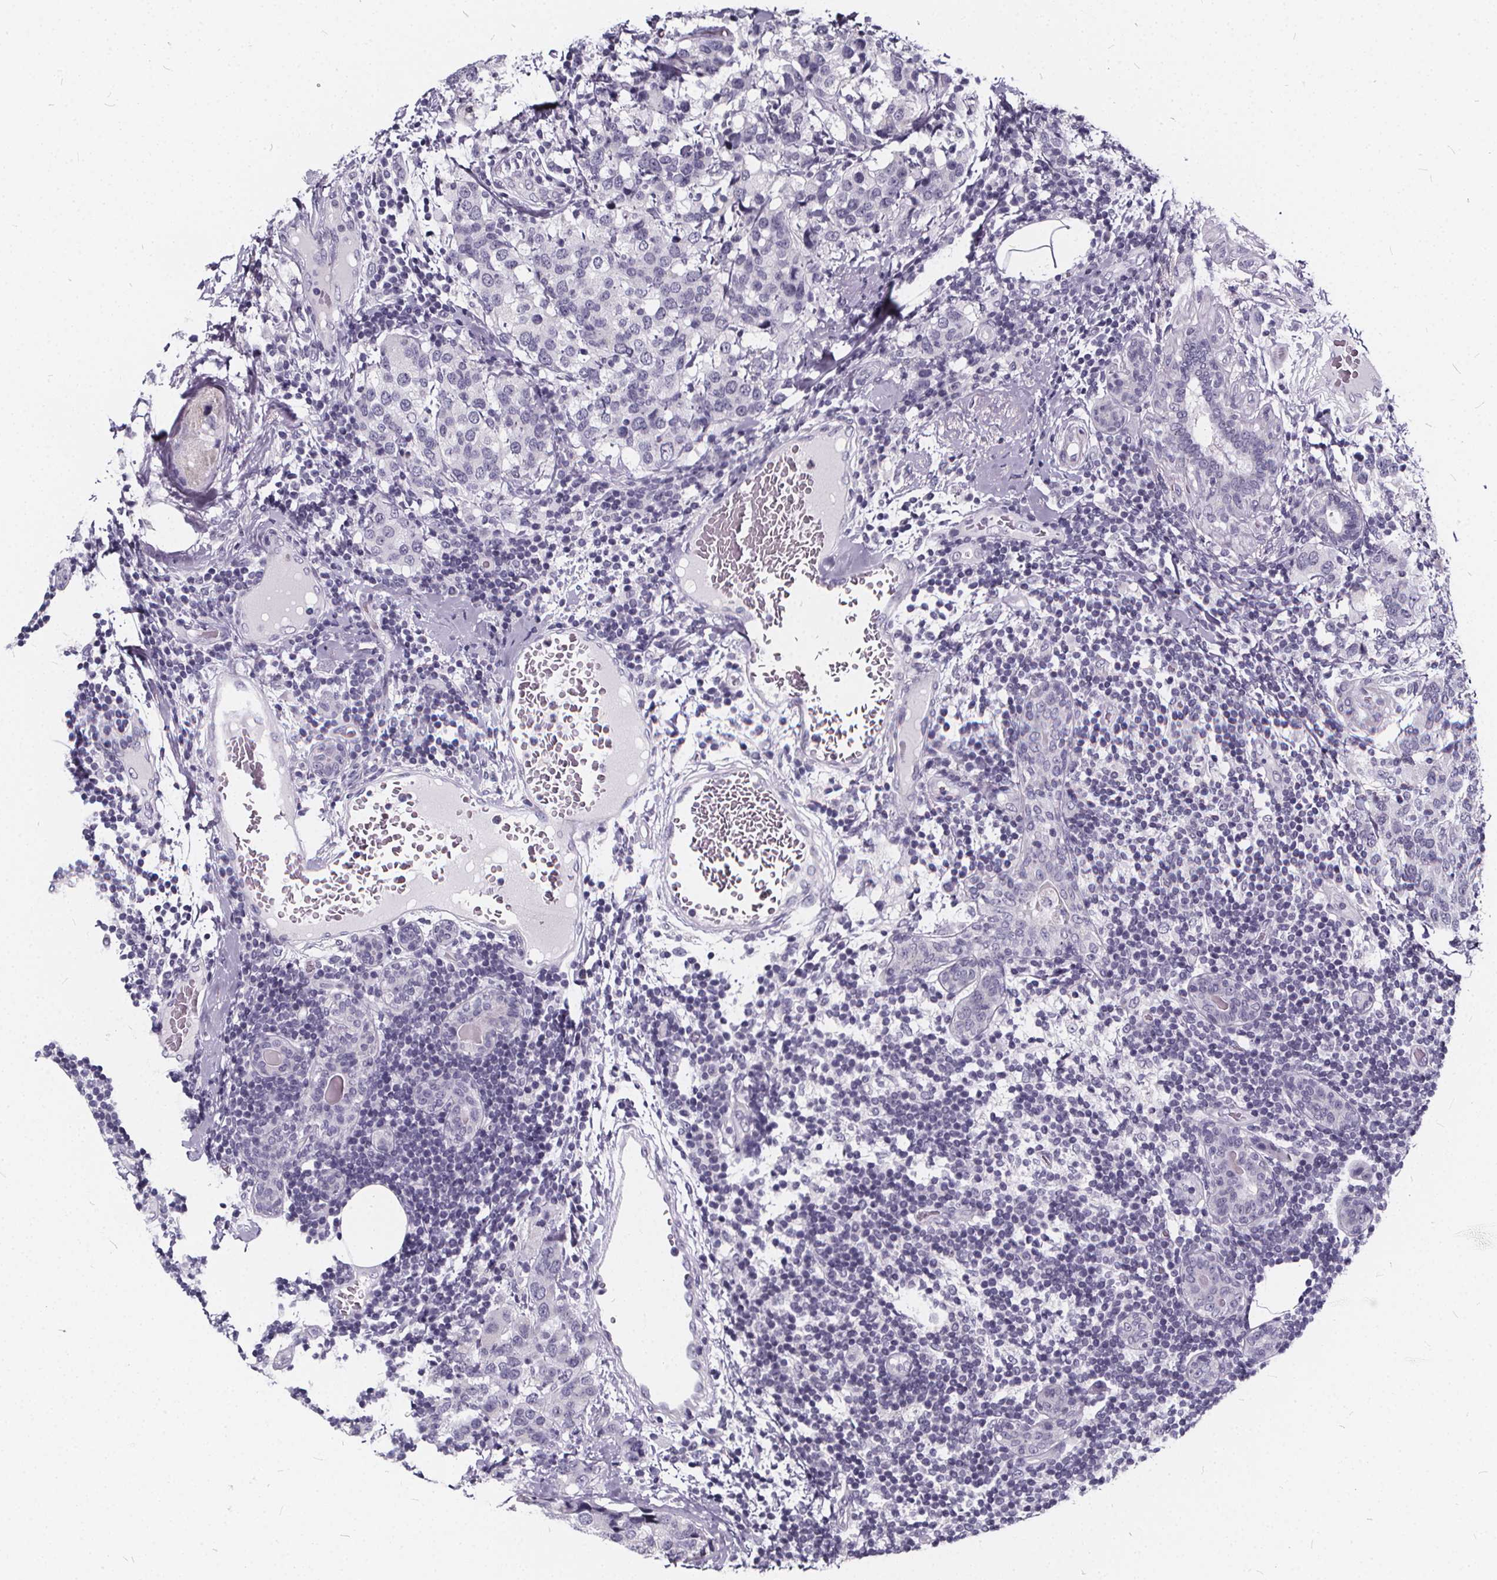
{"staining": {"intensity": "negative", "quantity": "none", "location": "none"}, "tissue": "breast cancer", "cell_type": "Tumor cells", "image_type": "cancer", "snomed": [{"axis": "morphology", "description": "Lobular carcinoma"}, {"axis": "topography", "description": "Breast"}], "caption": "A micrograph of breast lobular carcinoma stained for a protein demonstrates no brown staining in tumor cells.", "gene": "SPEF2", "patient": {"sex": "female", "age": 59}}